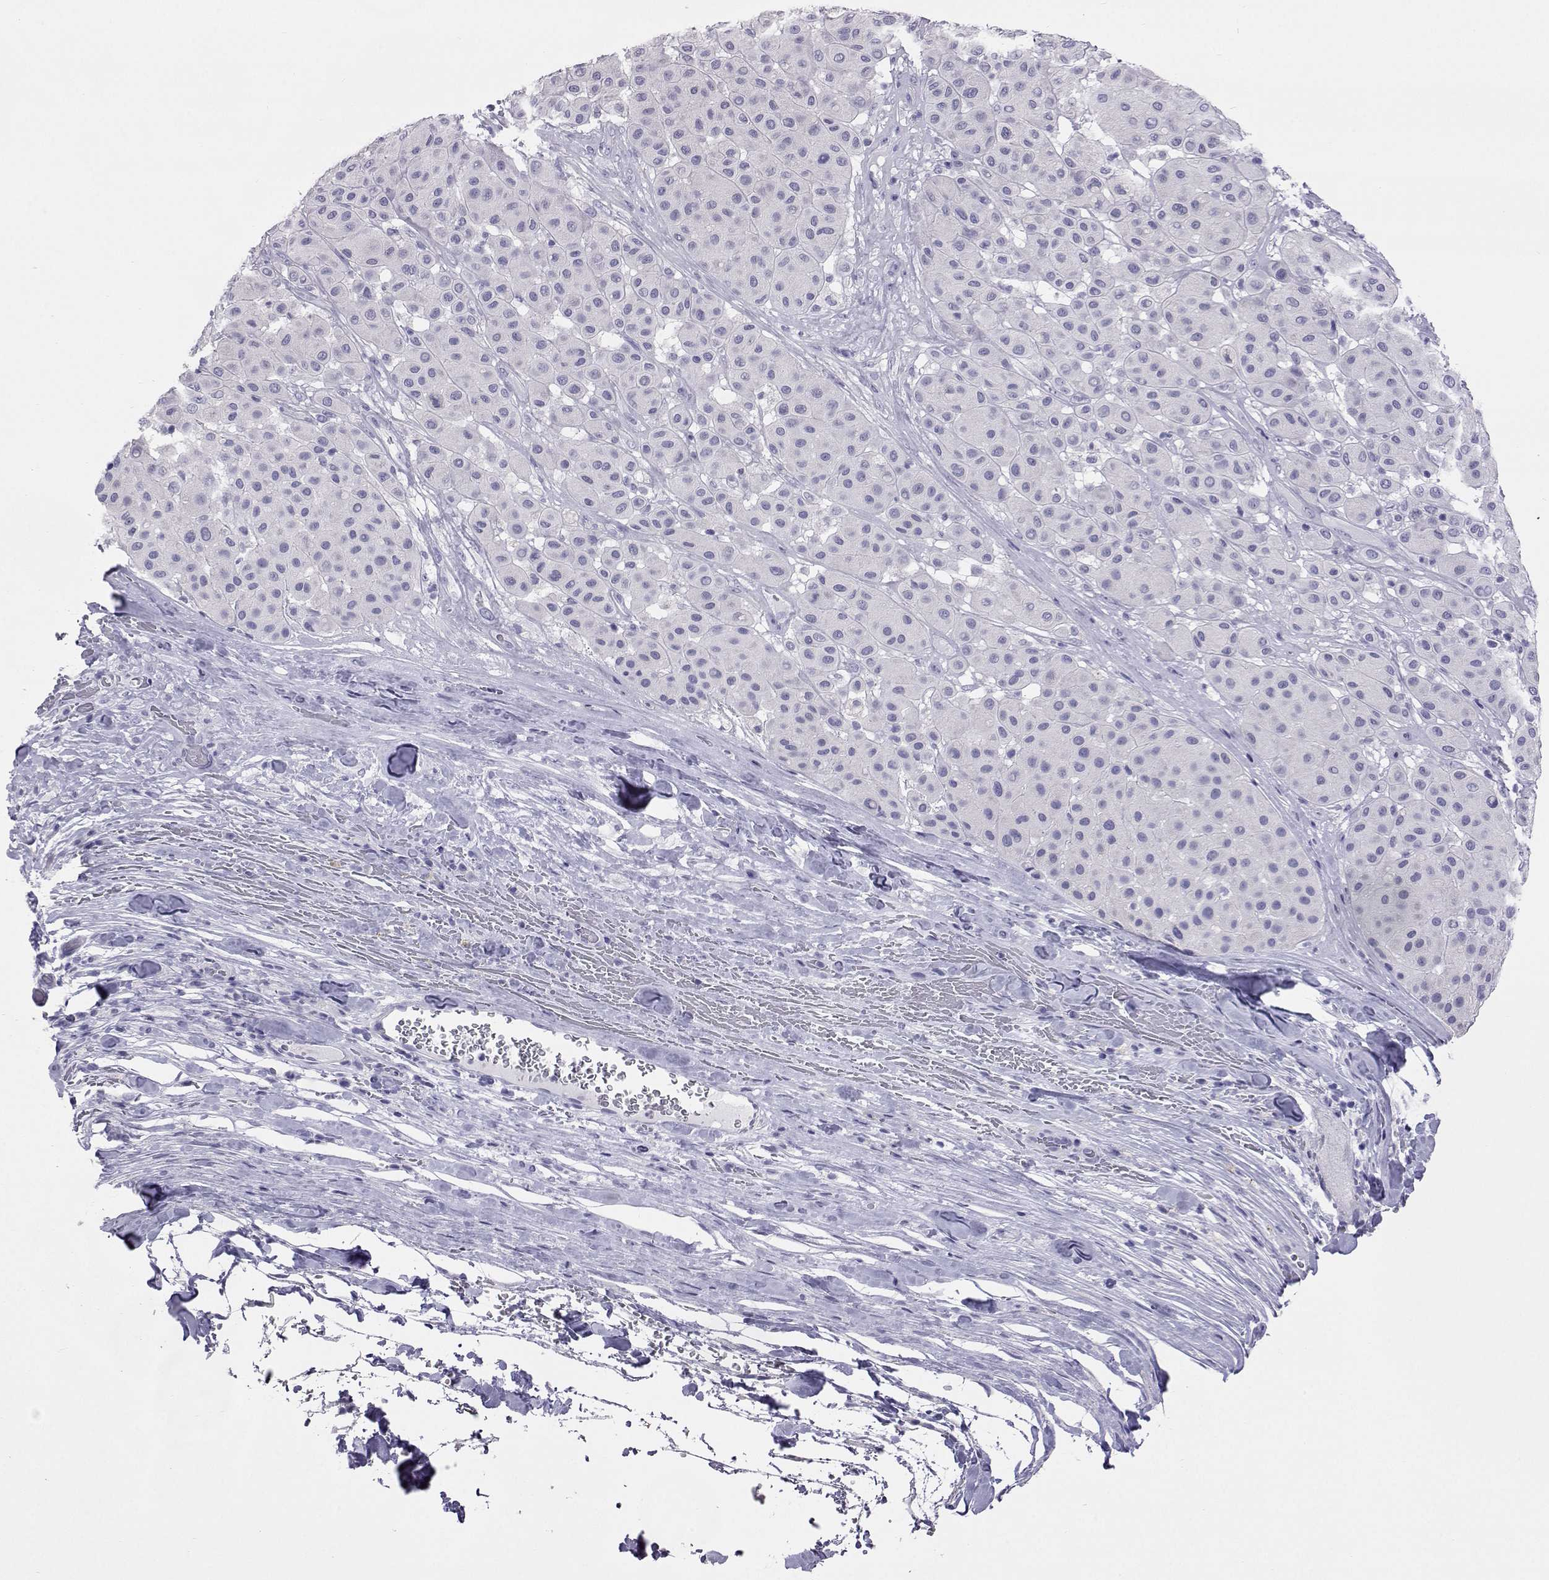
{"staining": {"intensity": "negative", "quantity": "none", "location": "none"}, "tissue": "melanoma", "cell_type": "Tumor cells", "image_type": "cancer", "snomed": [{"axis": "morphology", "description": "Malignant melanoma, Metastatic site"}, {"axis": "topography", "description": "Smooth muscle"}], "caption": "DAB (3,3'-diaminobenzidine) immunohistochemical staining of human melanoma exhibits no significant positivity in tumor cells.", "gene": "PLIN4", "patient": {"sex": "male", "age": 41}}